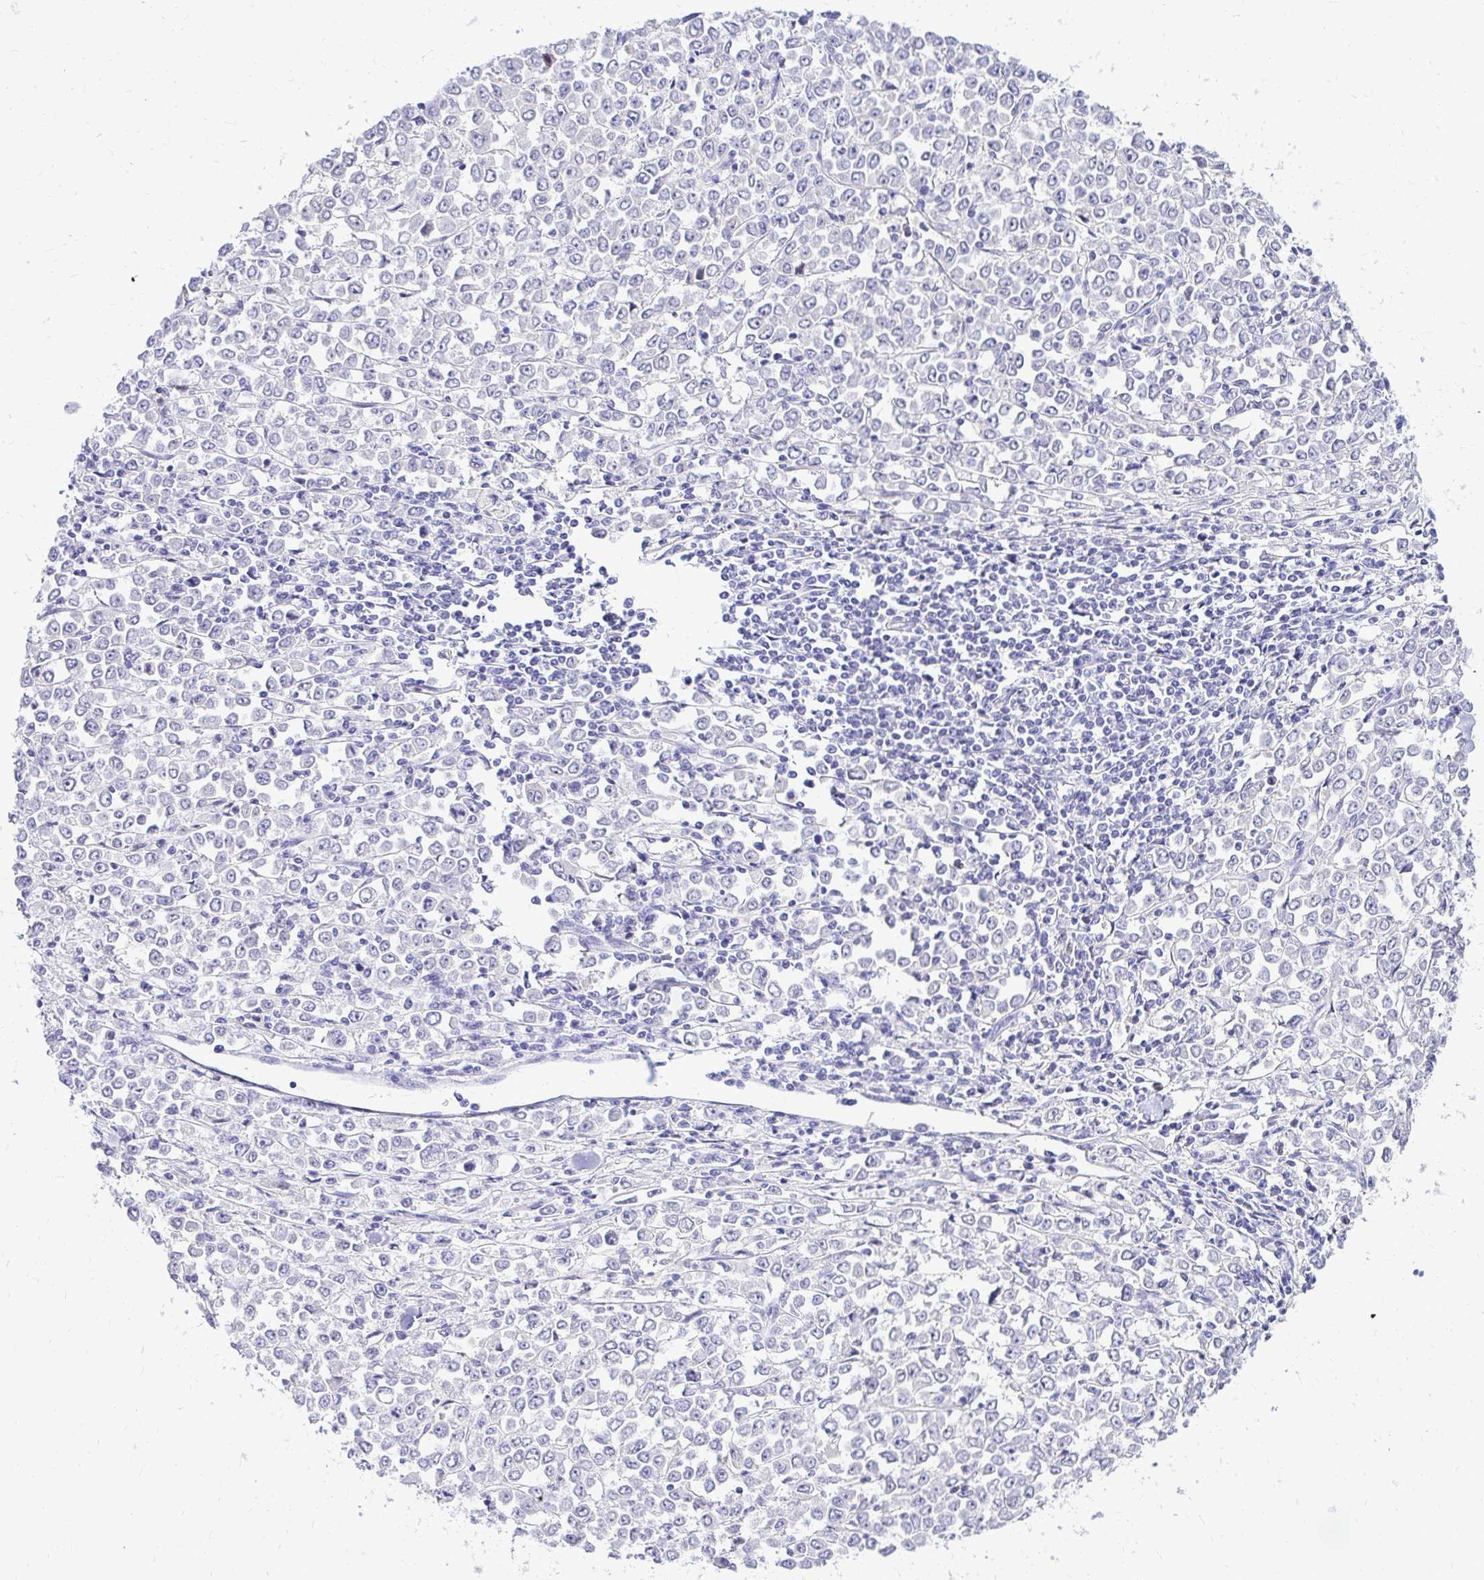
{"staining": {"intensity": "negative", "quantity": "none", "location": "none"}, "tissue": "stomach cancer", "cell_type": "Tumor cells", "image_type": "cancer", "snomed": [{"axis": "morphology", "description": "Adenocarcinoma, NOS"}, {"axis": "topography", "description": "Stomach, upper"}], "caption": "High power microscopy photomicrograph of an immunohistochemistry (IHC) histopathology image of adenocarcinoma (stomach), revealing no significant staining in tumor cells. The staining was performed using DAB to visualize the protein expression in brown, while the nuclei were stained in blue with hematoxylin (Magnification: 20x).", "gene": "ZSWIM9", "patient": {"sex": "male", "age": 70}}